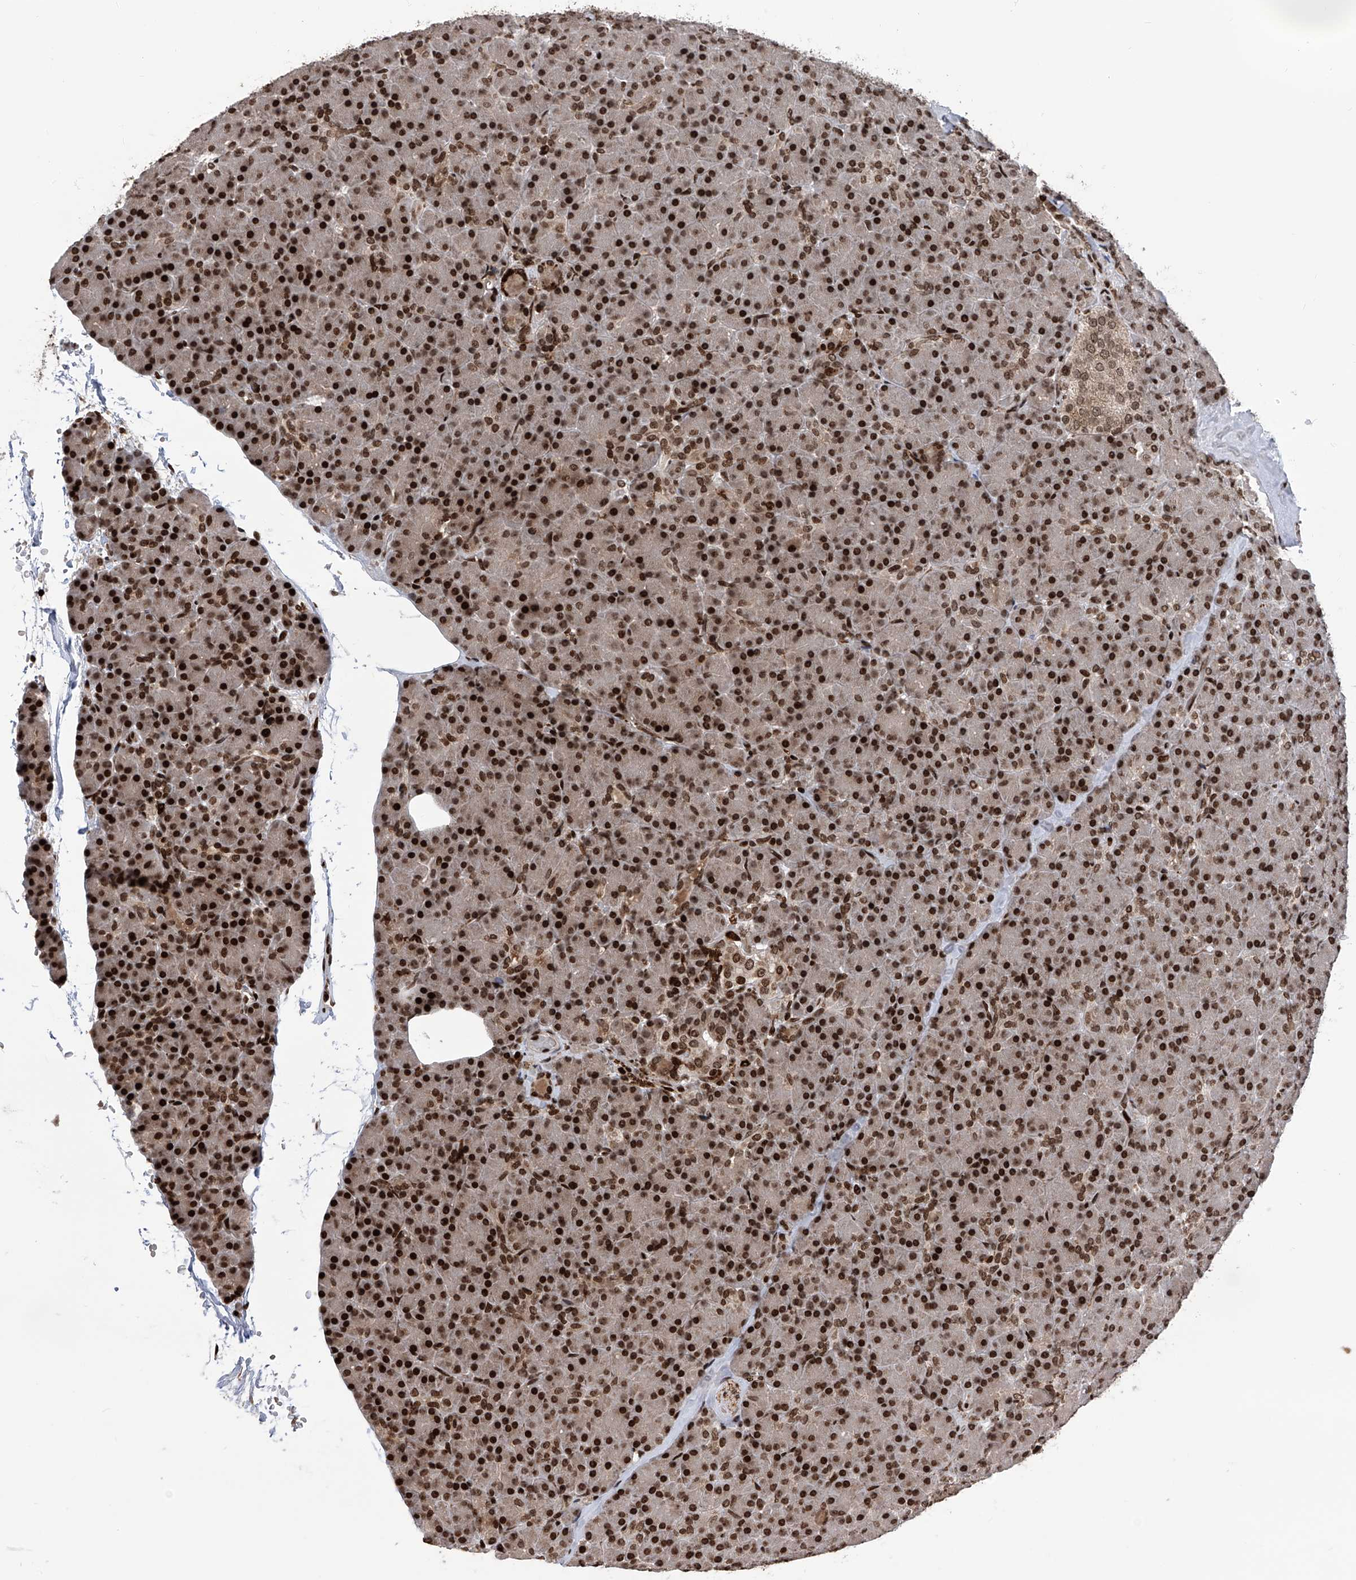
{"staining": {"intensity": "strong", "quantity": ">75%", "location": "nuclear"}, "tissue": "pancreas", "cell_type": "Exocrine glandular cells", "image_type": "normal", "snomed": [{"axis": "morphology", "description": "Normal tissue, NOS"}, {"axis": "topography", "description": "Pancreas"}], "caption": "IHC photomicrograph of normal pancreas stained for a protein (brown), which exhibits high levels of strong nuclear expression in approximately >75% of exocrine glandular cells.", "gene": "PAK1IP1", "patient": {"sex": "female", "age": 43}}